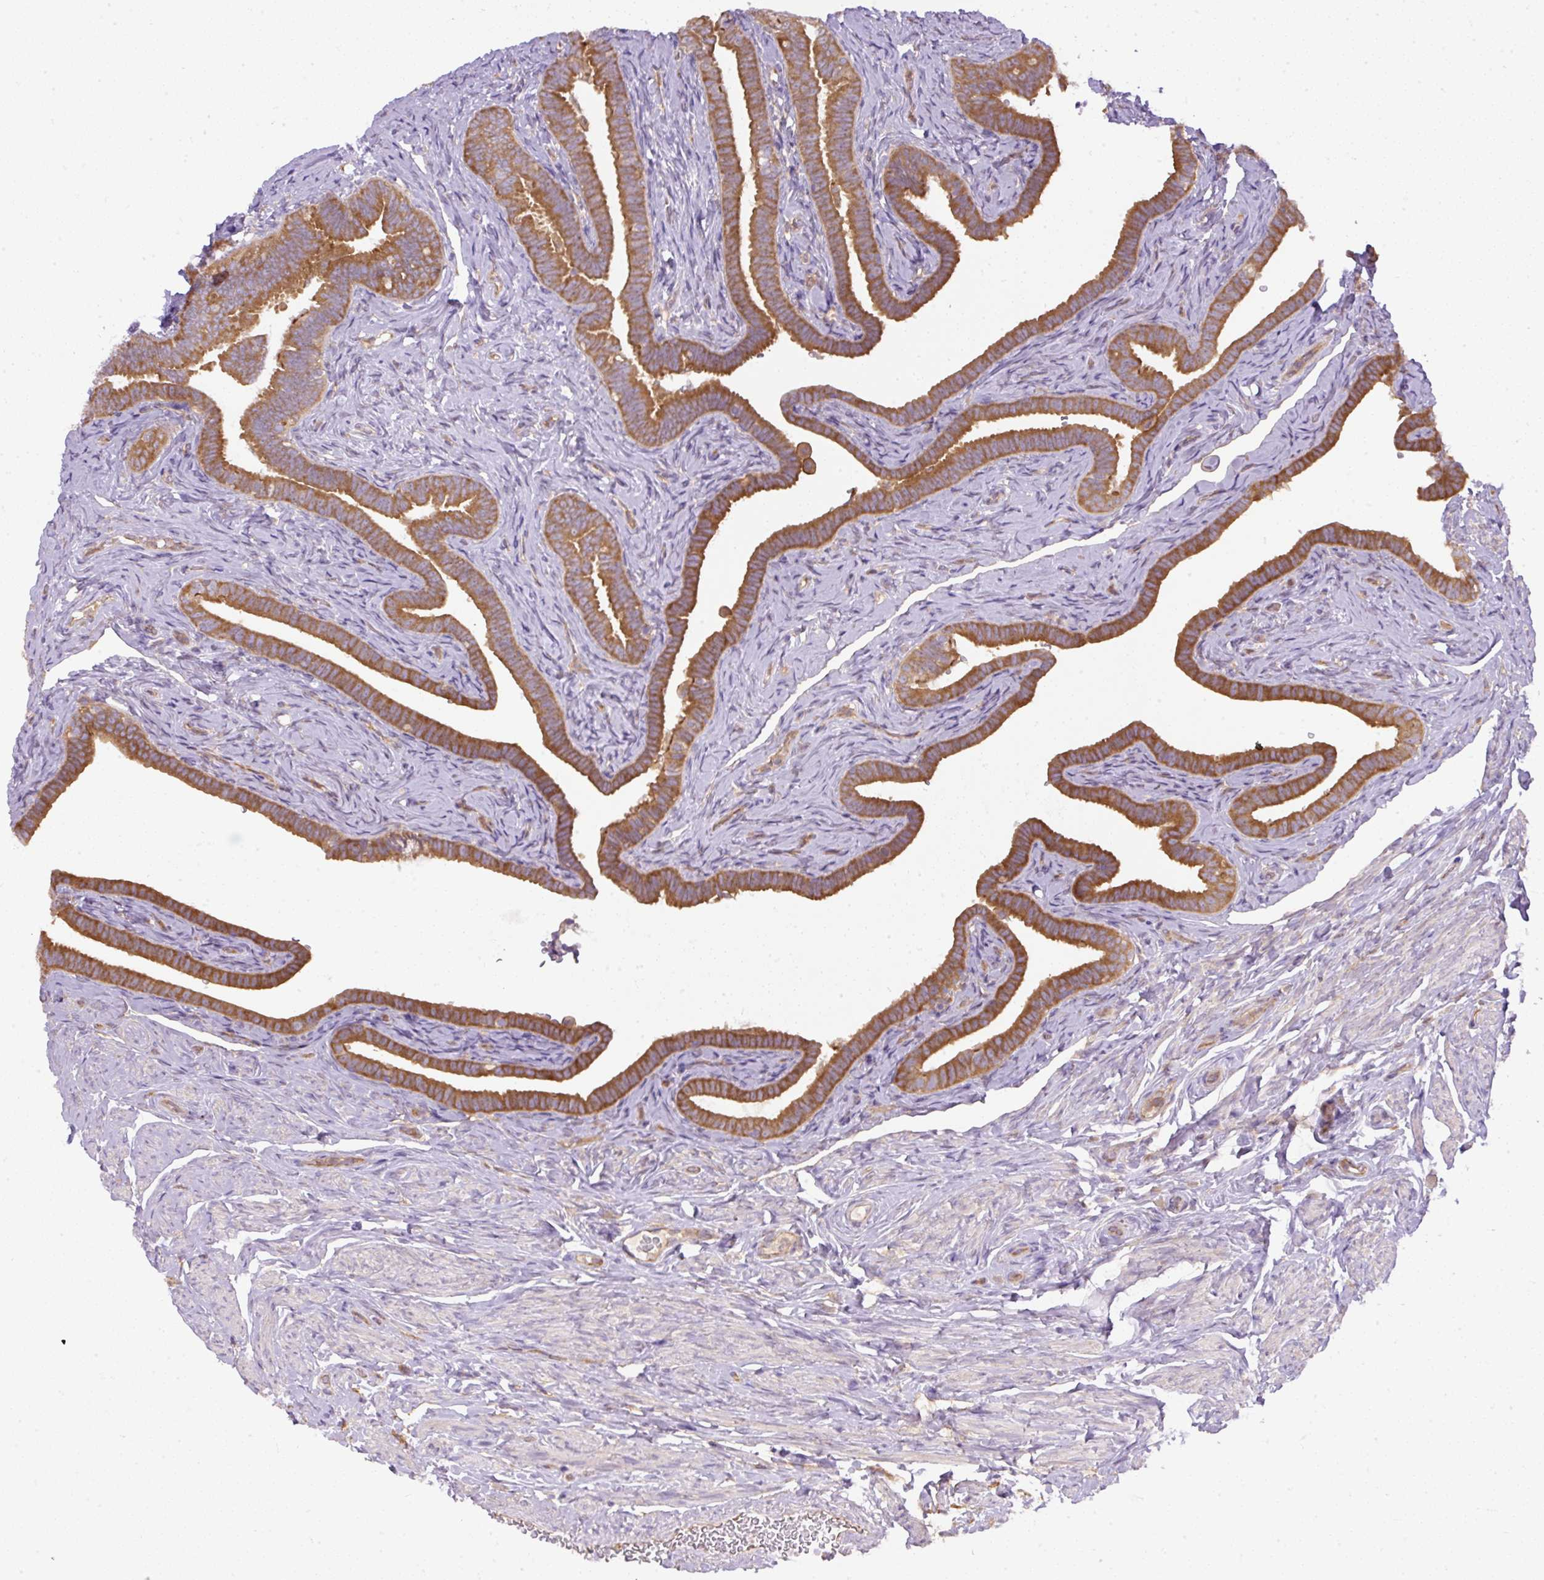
{"staining": {"intensity": "moderate", "quantity": ">75%", "location": "cytoplasmic/membranous"}, "tissue": "fallopian tube", "cell_type": "Glandular cells", "image_type": "normal", "snomed": [{"axis": "morphology", "description": "Normal tissue, NOS"}, {"axis": "topography", "description": "Fallopian tube"}], "caption": "An immunohistochemistry photomicrograph of normal tissue is shown. Protein staining in brown shows moderate cytoplasmic/membranous positivity in fallopian tube within glandular cells. Using DAB (brown) and hematoxylin (blue) stains, captured at high magnification using brightfield microscopy.", "gene": "DAPK1", "patient": {"sex": "female", "age": 69}}